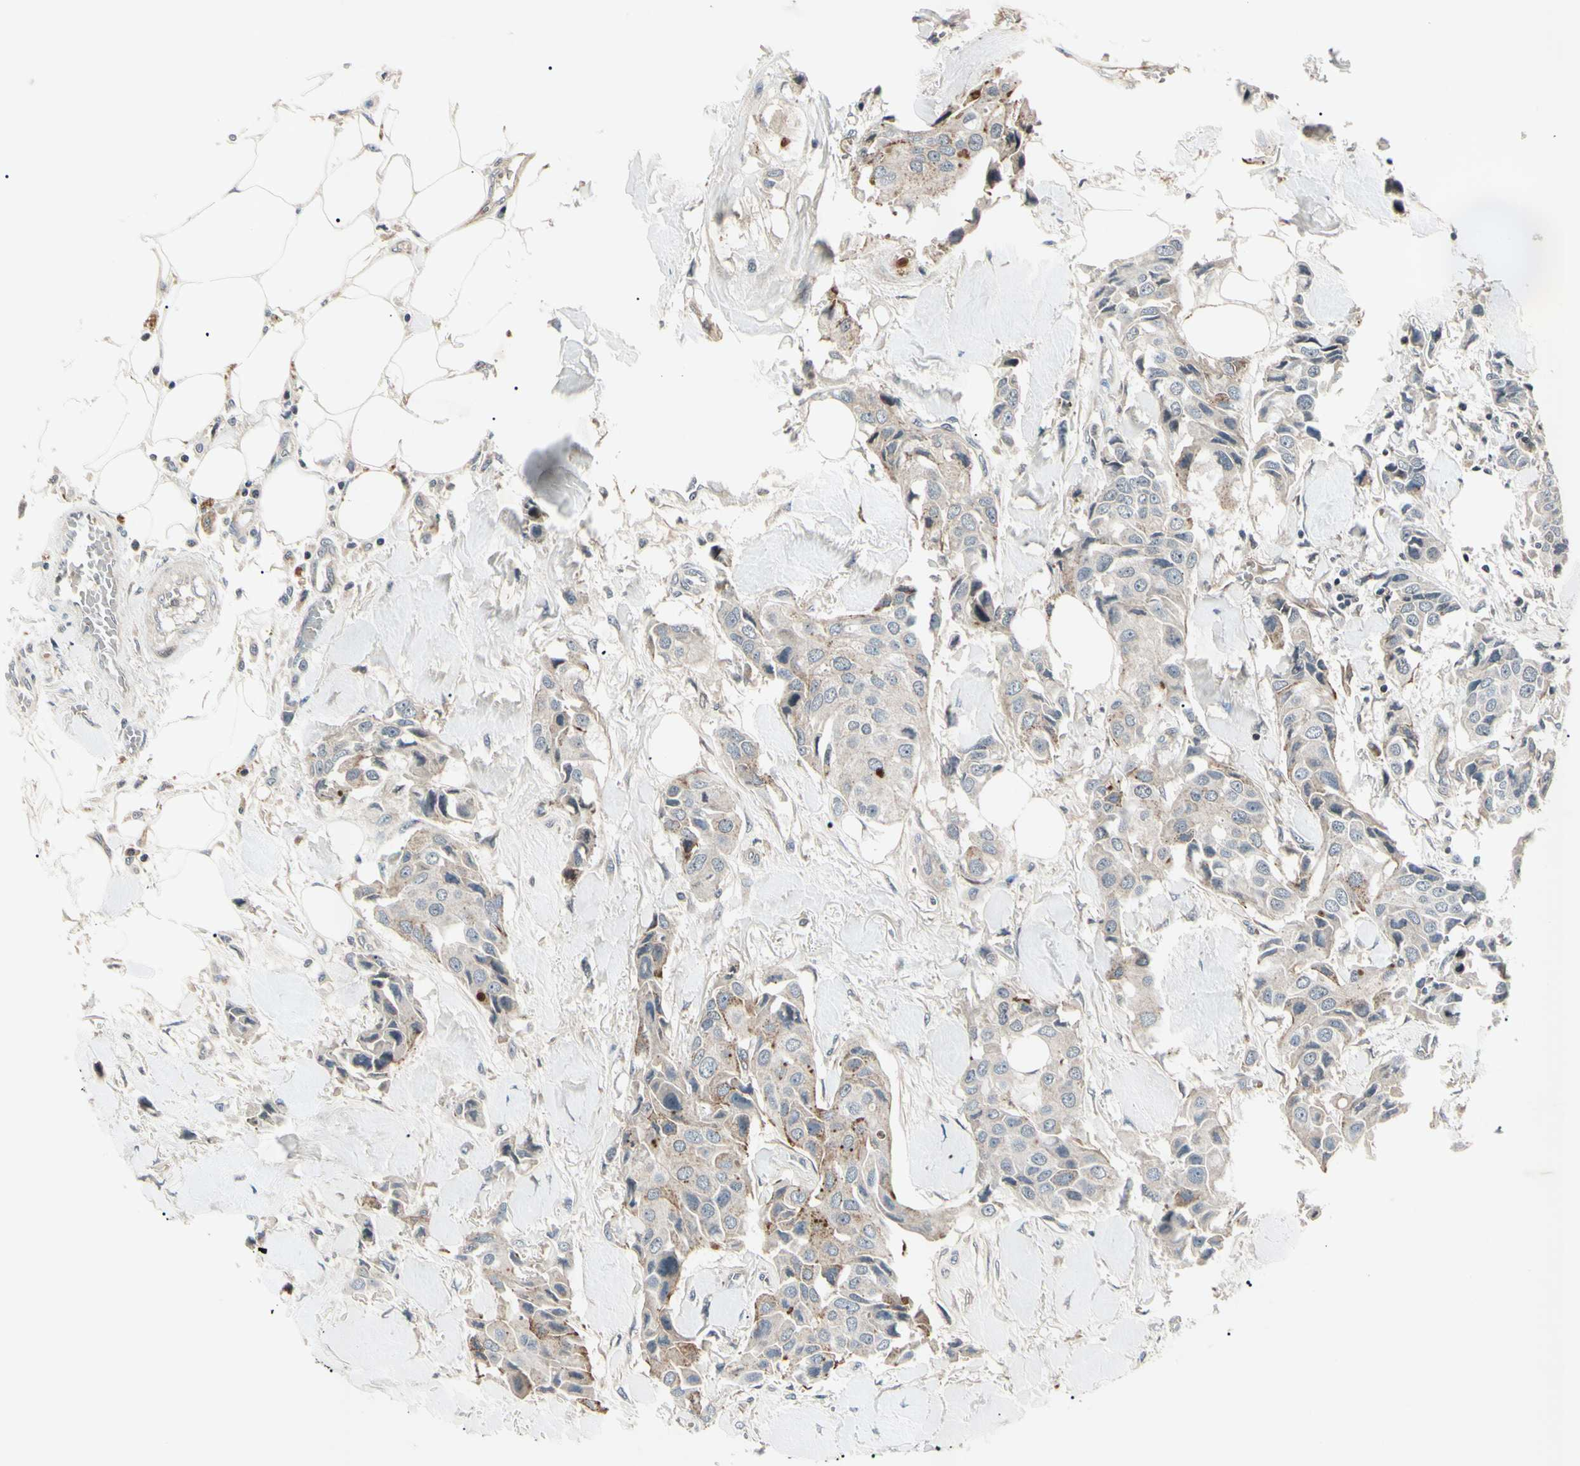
{"staining": {"intensity": "moderate", "quantity": "<25%", "location": "cytoplasmic/membranous"}, "tissue": "breast cancer", "cell_type": "Tumor cells", "image_type": "cancer", "snomed": [{"axis": "morphology", "description": "Duct carcinoma"}, {"axis": "topography", "description": "Breast"}], "caption": "Immunohistochemistry (IHC) image of neoplastic tissue: human breast cancer stained using immunohistochemistry exhibits low levels of moderate protein expression localized specifically in the cytoplasmic/membranous of tumor cells, appearing as a cytoplasmic/membranous brown color.", "gene": "AEBP1", "patient": {"sex": "female", "age": 80}}